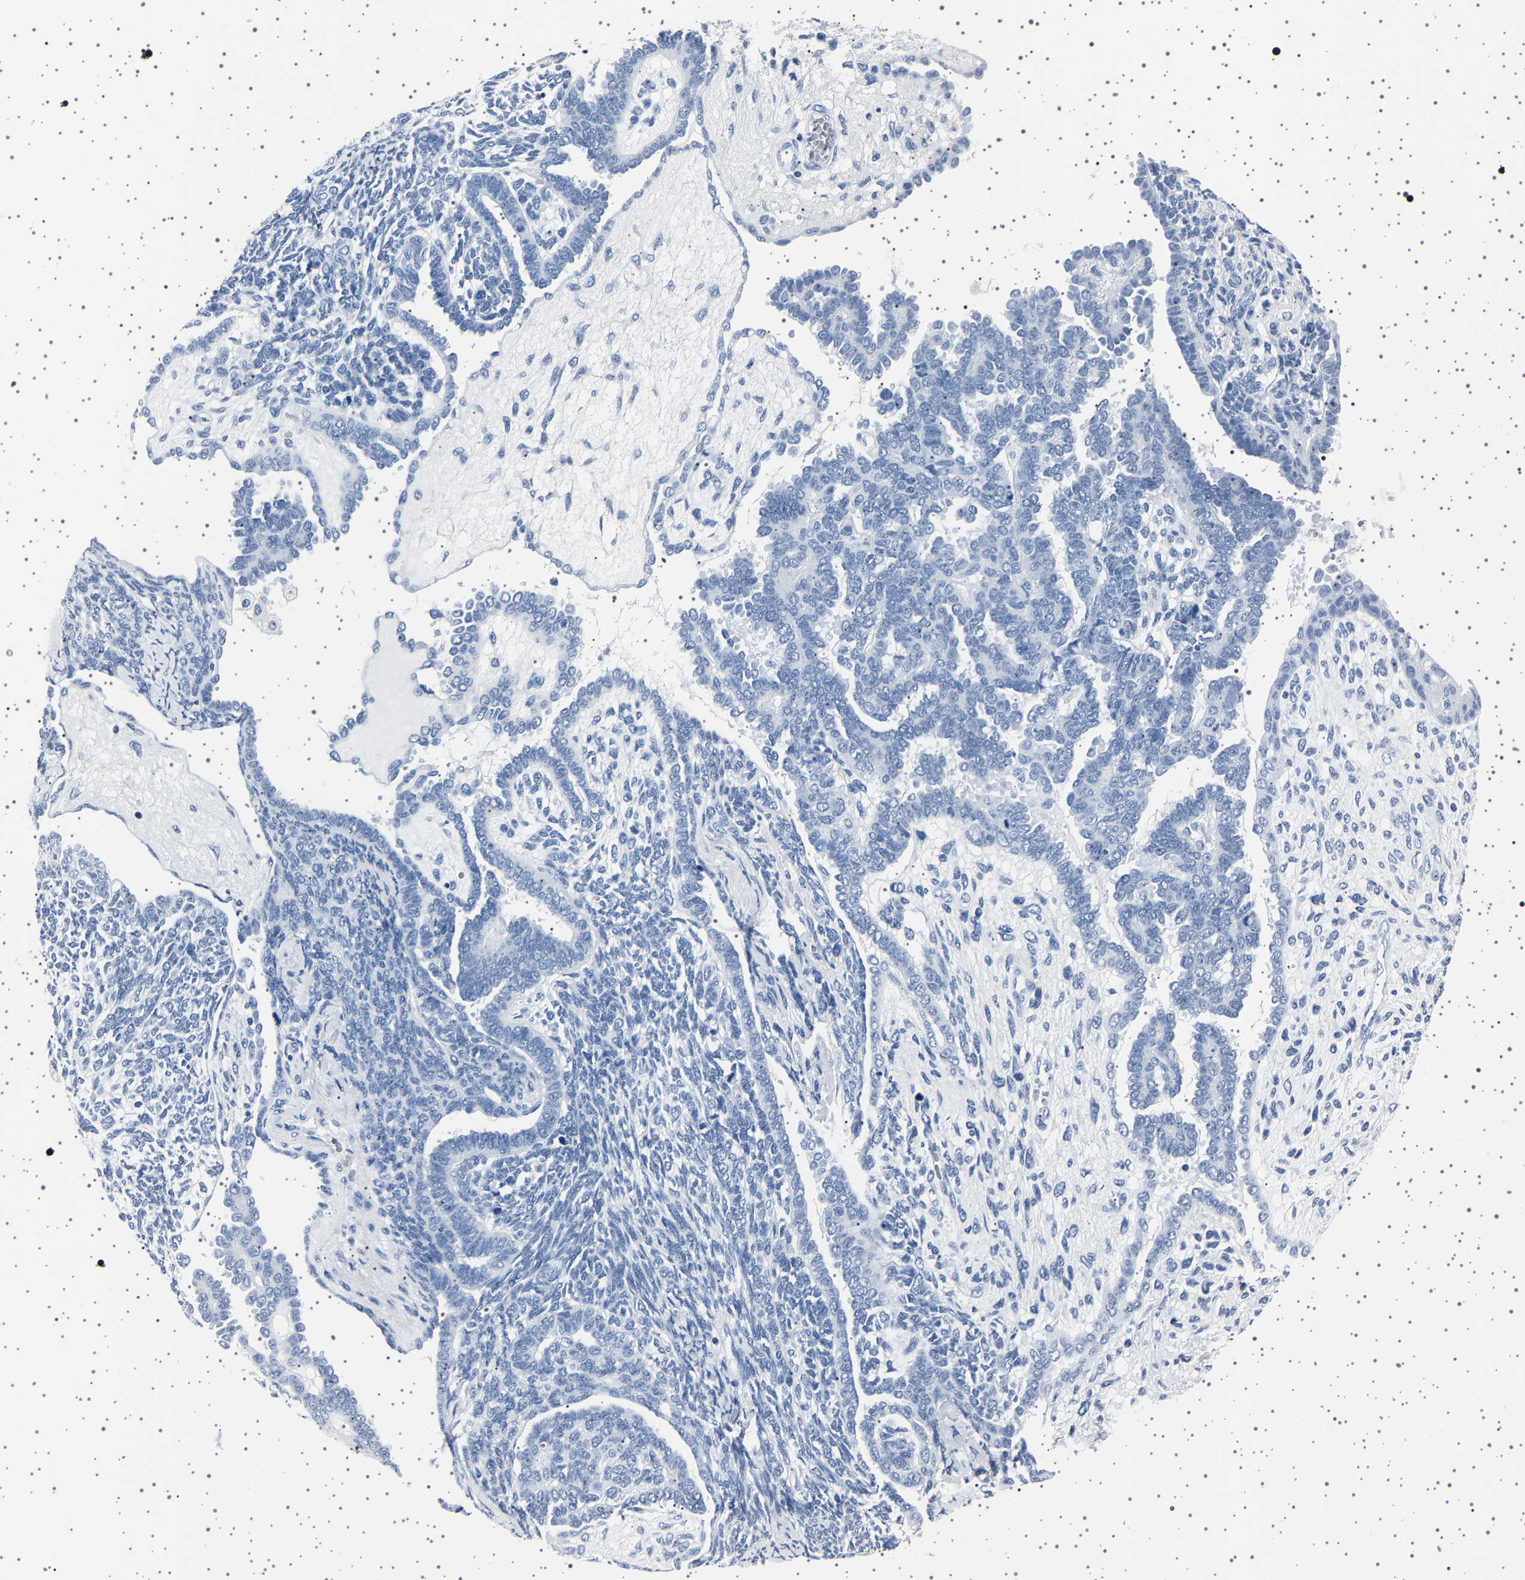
{"staining": {"intensity": "negative", "quantity": "none", "location": "none"}, "tissue": "endometrial cancer", "cell_type": "Tumor cells", "image_type": "cancer", "snomed": [{"axis": "morphology", "description": "Neoplasm, malignant, NOS"}, {"axis": "topography", "description": "Endometrium"}], "caption": "This is a histopathology image of IHC staining of endometrial cancer, which shows no staining in tumor cells.", "gene": "TFF3", "patient": {"sex": "female", "age": 74}}